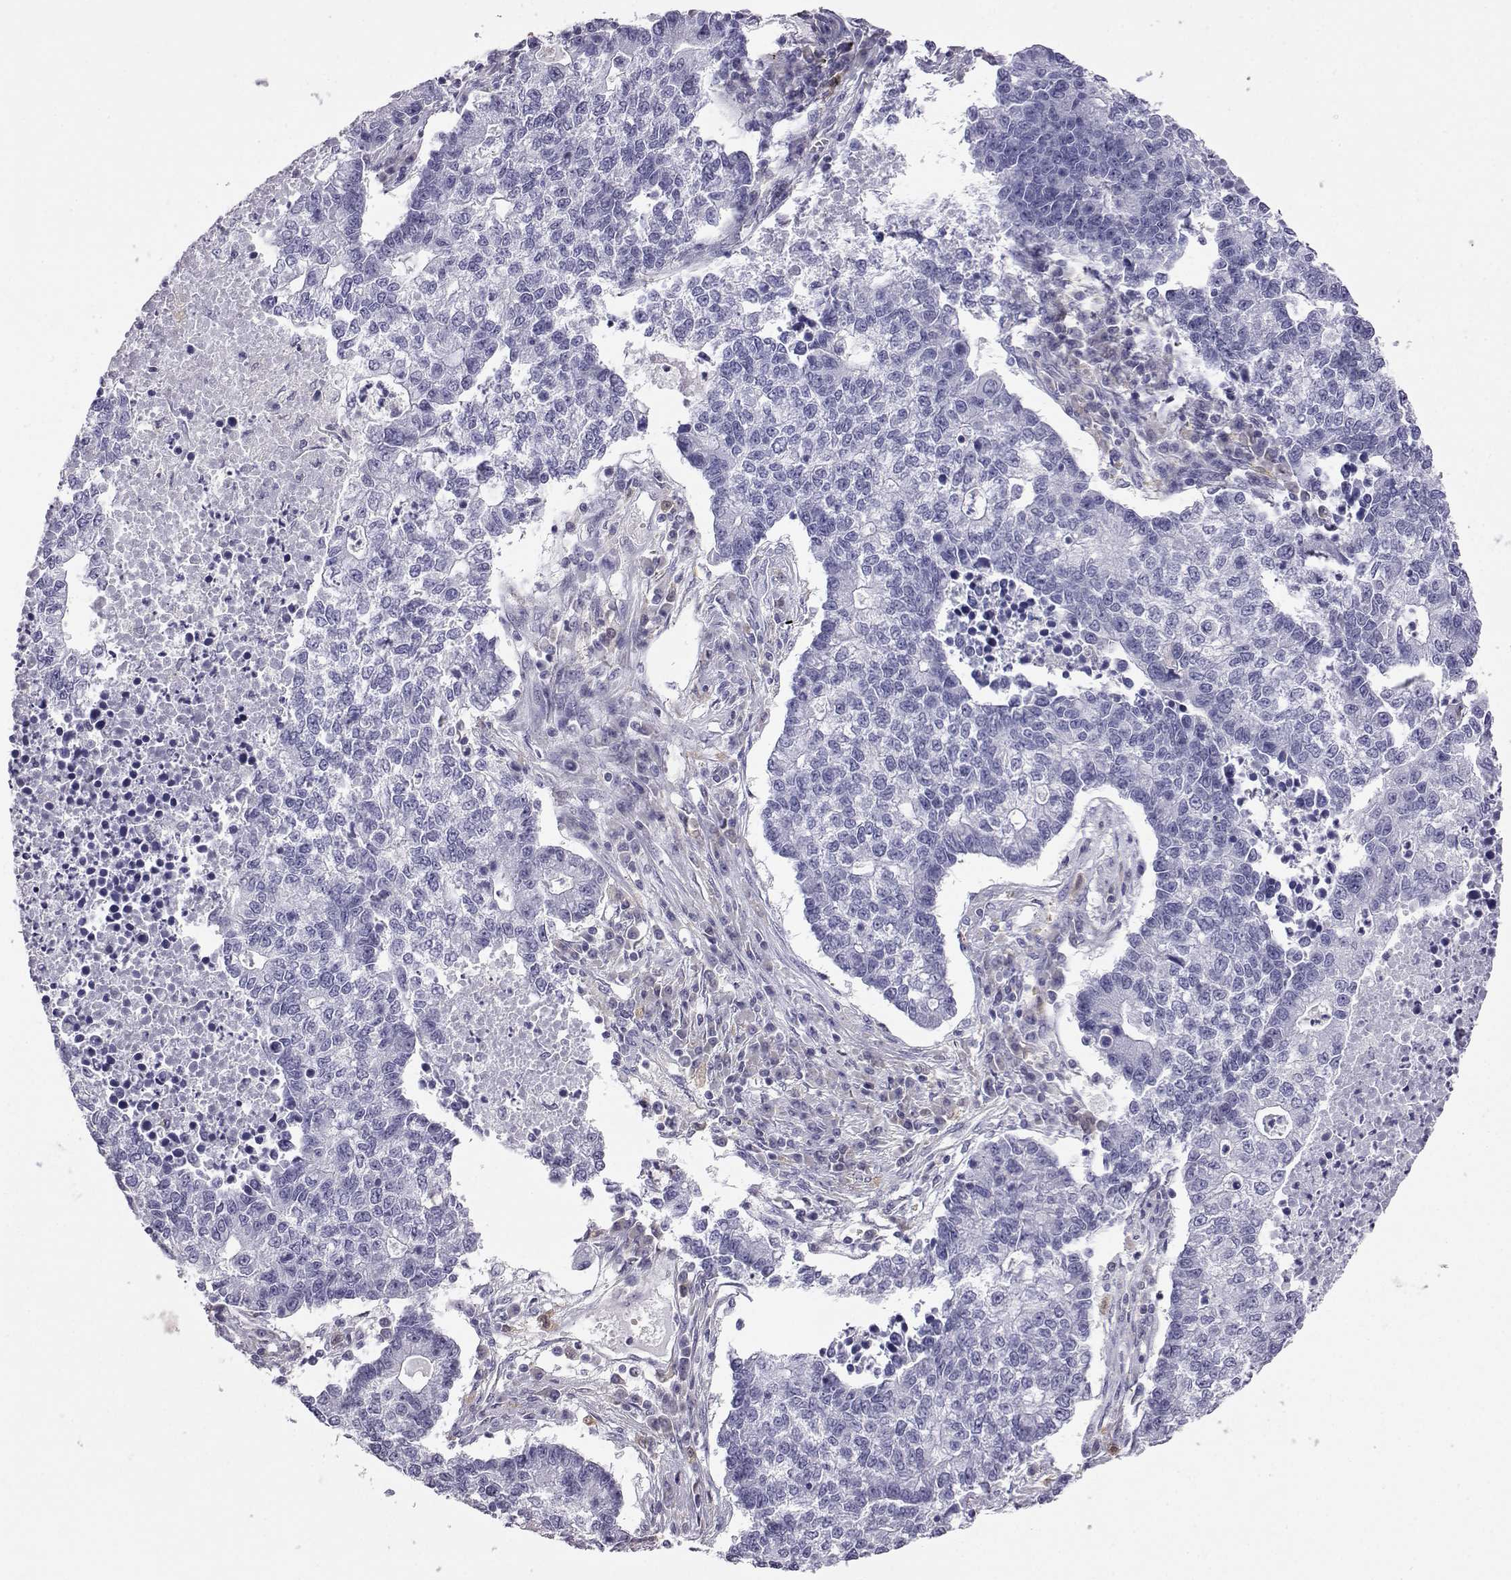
{"staining": {"intensity": "negative", "quantity": "none", "location": "none"}, "tissue": "lung cancer", "cell_type": "Tumor cells", "image_type": "cancer", "snomed": [{"axis": "morphology", "description": "Adenocarcinoma, NOS"}, {"axis": "topography", "description": "Lung"}], "caption": "DAB (3,3'-diaminobenzidine) immunohistochemical staining of human lung cancer shows no significant positivity in tumor cells.", "gene": "AKR1B1", "patient": {"sex": "male", "age": 57}}